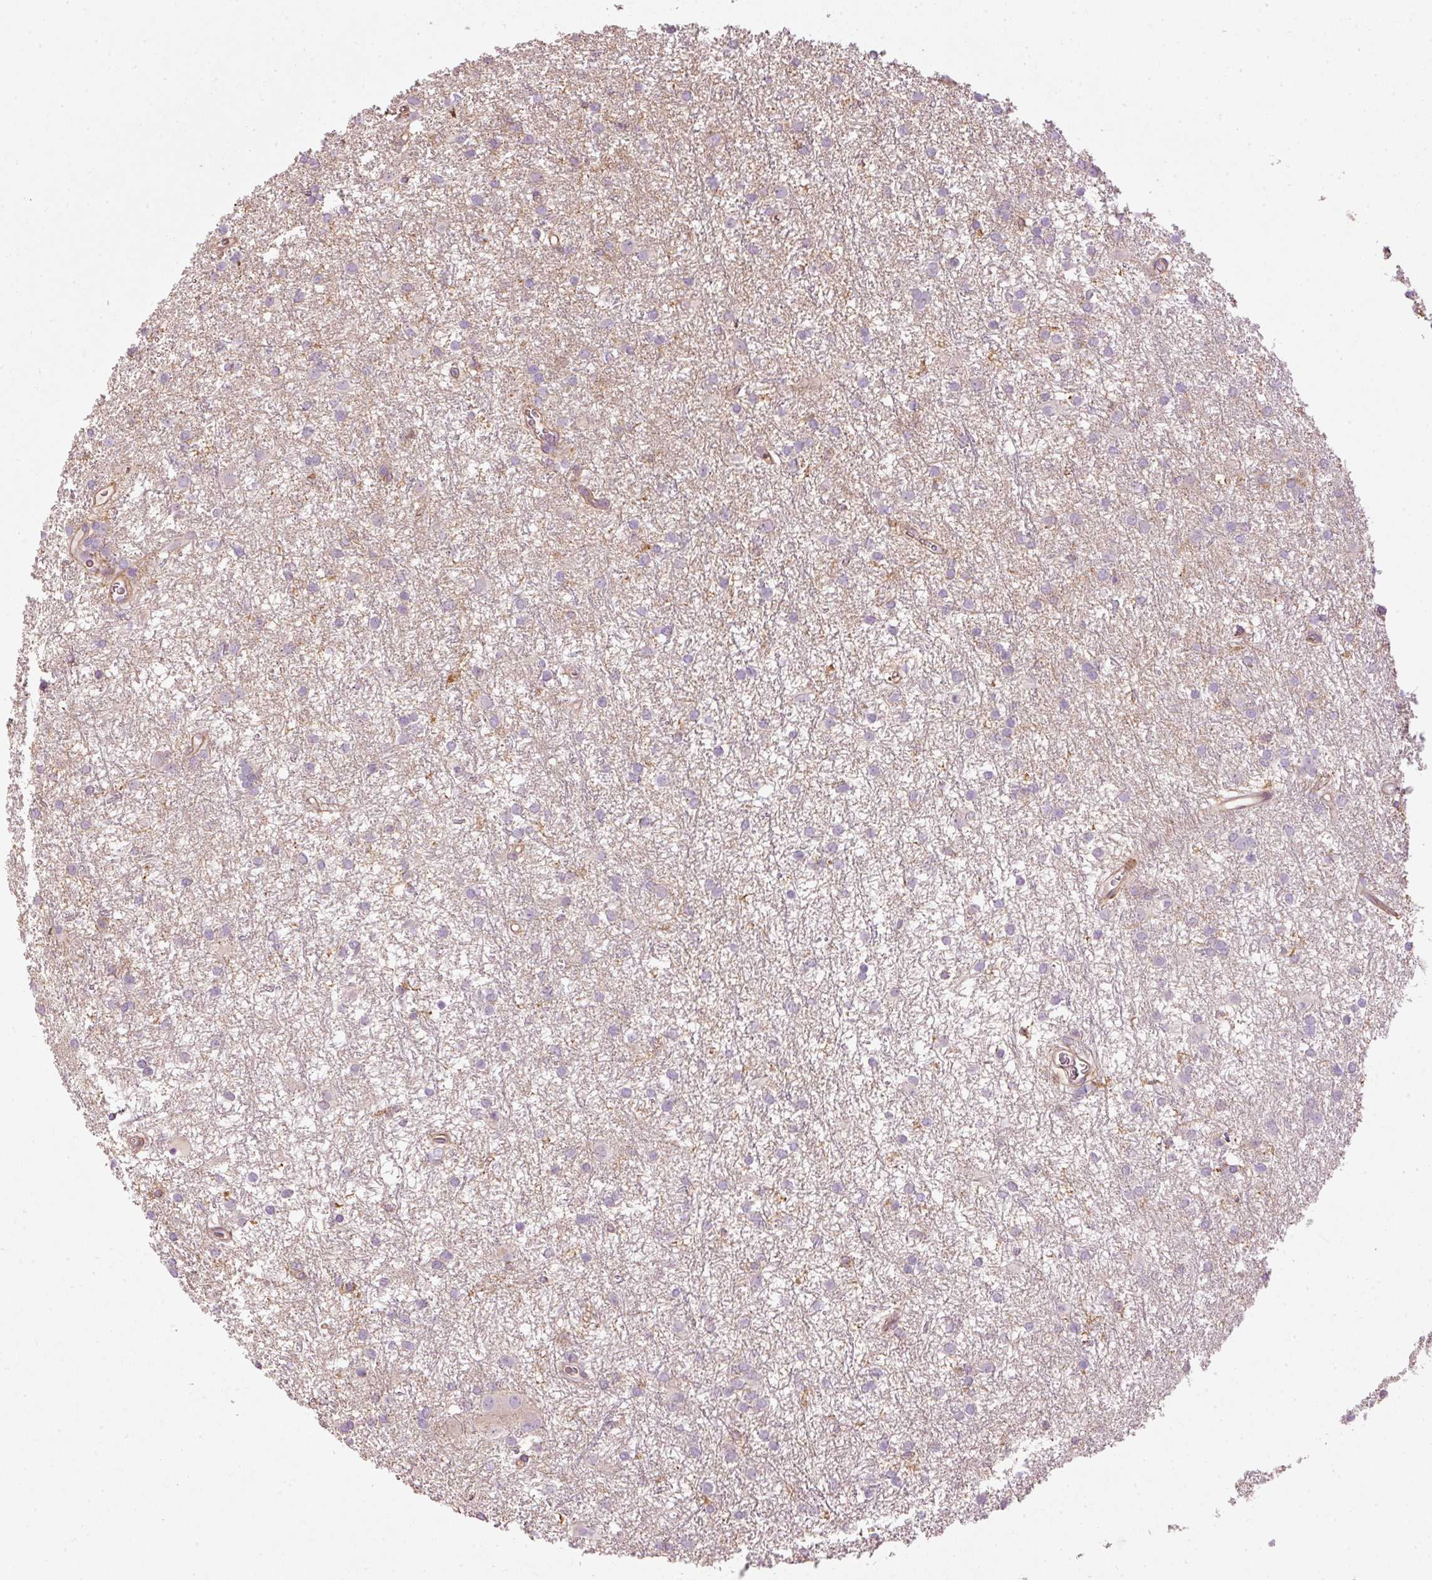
{"staining": {"intensity": "negative", "quantity": "none", "location": "none"}, "tissue": "glioma", "cell_type": "Tumor cells", "image_type": "cancer", "snomed": [{"axis": "morphology", "description": "Glioma, malignant, High grade"}, {"axis": "topography", "description": "Brain"}], "caption": "DAB immunohistochemical staining of glioma displays no significant expression in tumor cells.", "gene": "SIPA1", "patient": {"sex": "female", "age": 50}}